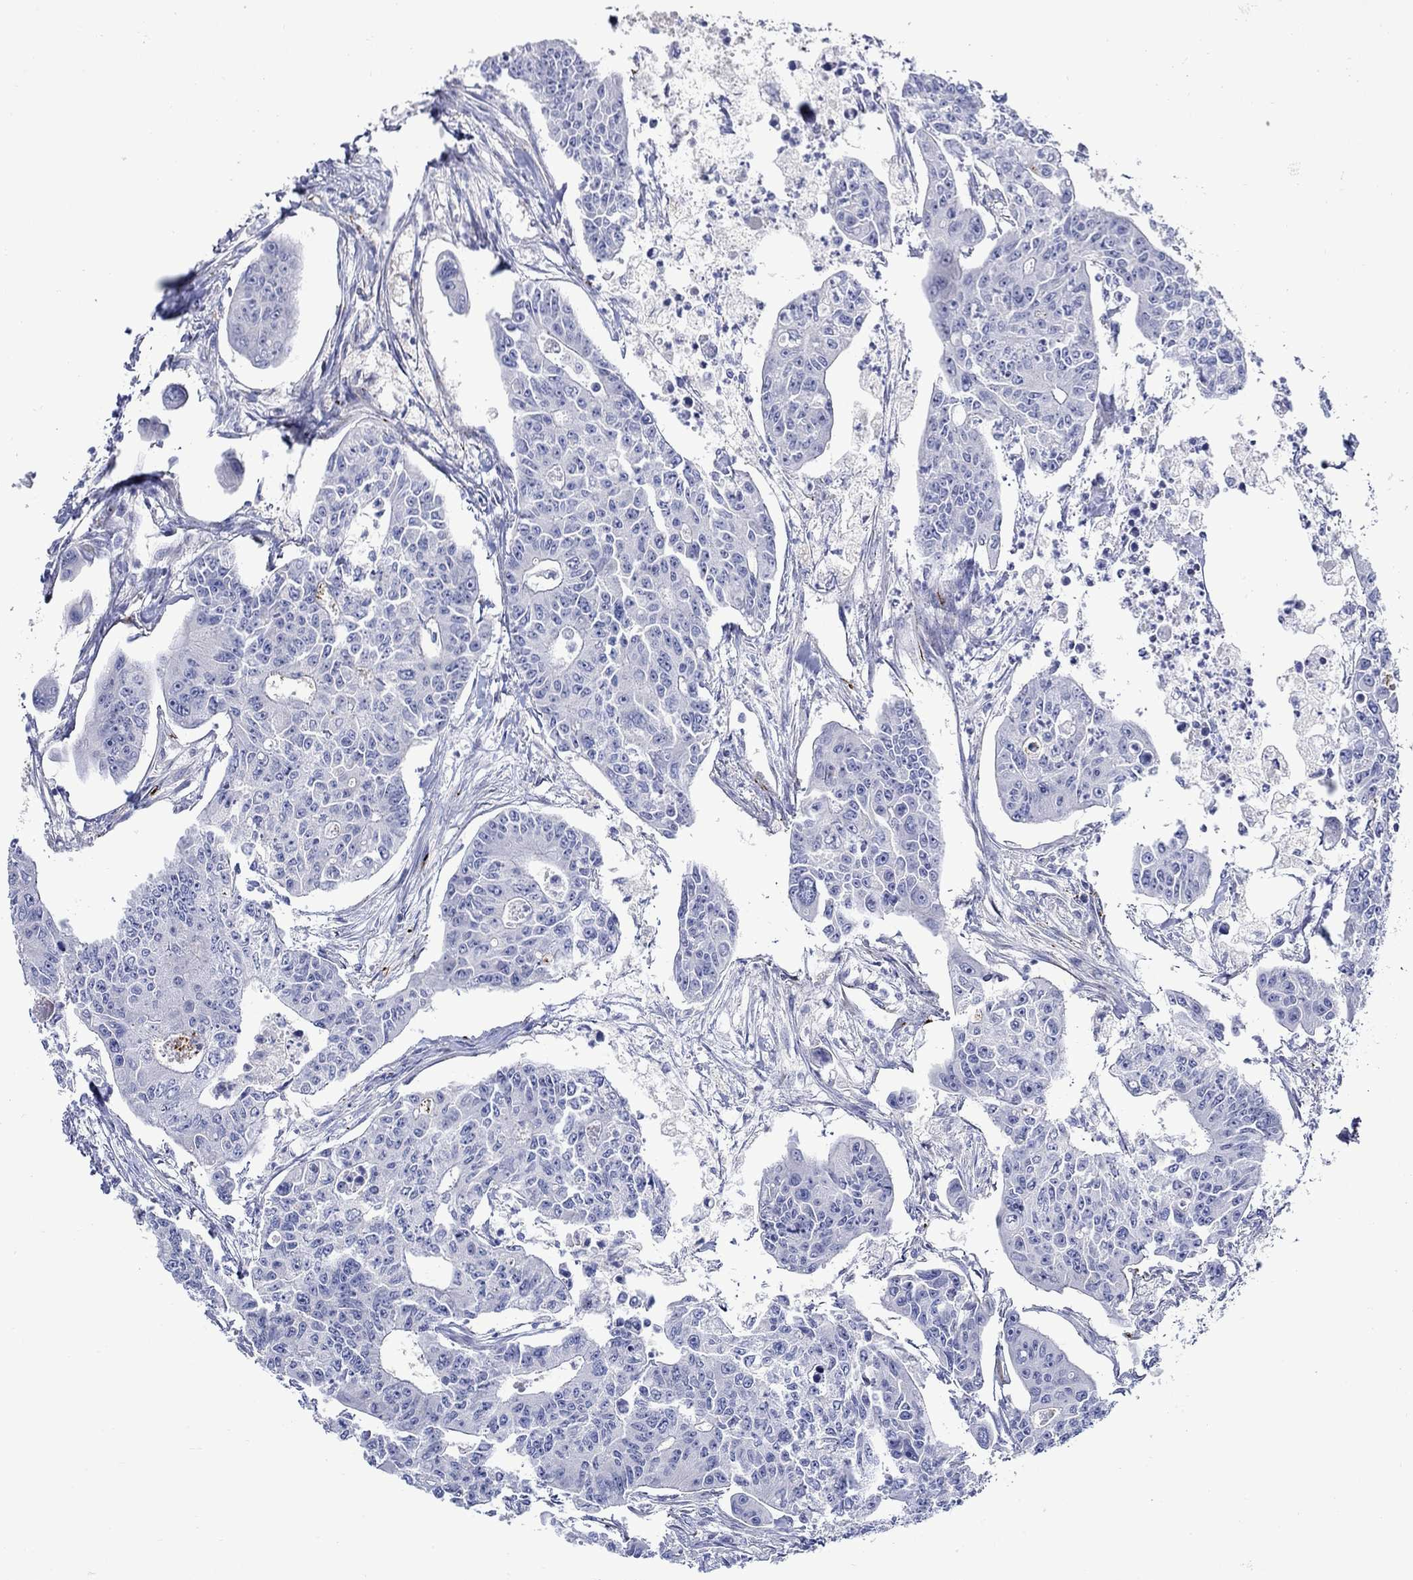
{"staining": {"intensity": "negative", "quantity": "none", "location": "none"}, "tissue": "colorectal cancer", "cell_type": "Tumor cells", "image_type": "cancer", "snomed": [{"axis": "morphology", "description": "Adenocarcinoma, NOS"}, {"axis": "topography", "description": "Colon"}], "caption": "Immunohistochemical staining of colorectal cancer reveals no significant staining in tumor cells.", "gene": "KSR2", "patient": {"sex": "male", "age": 70}}